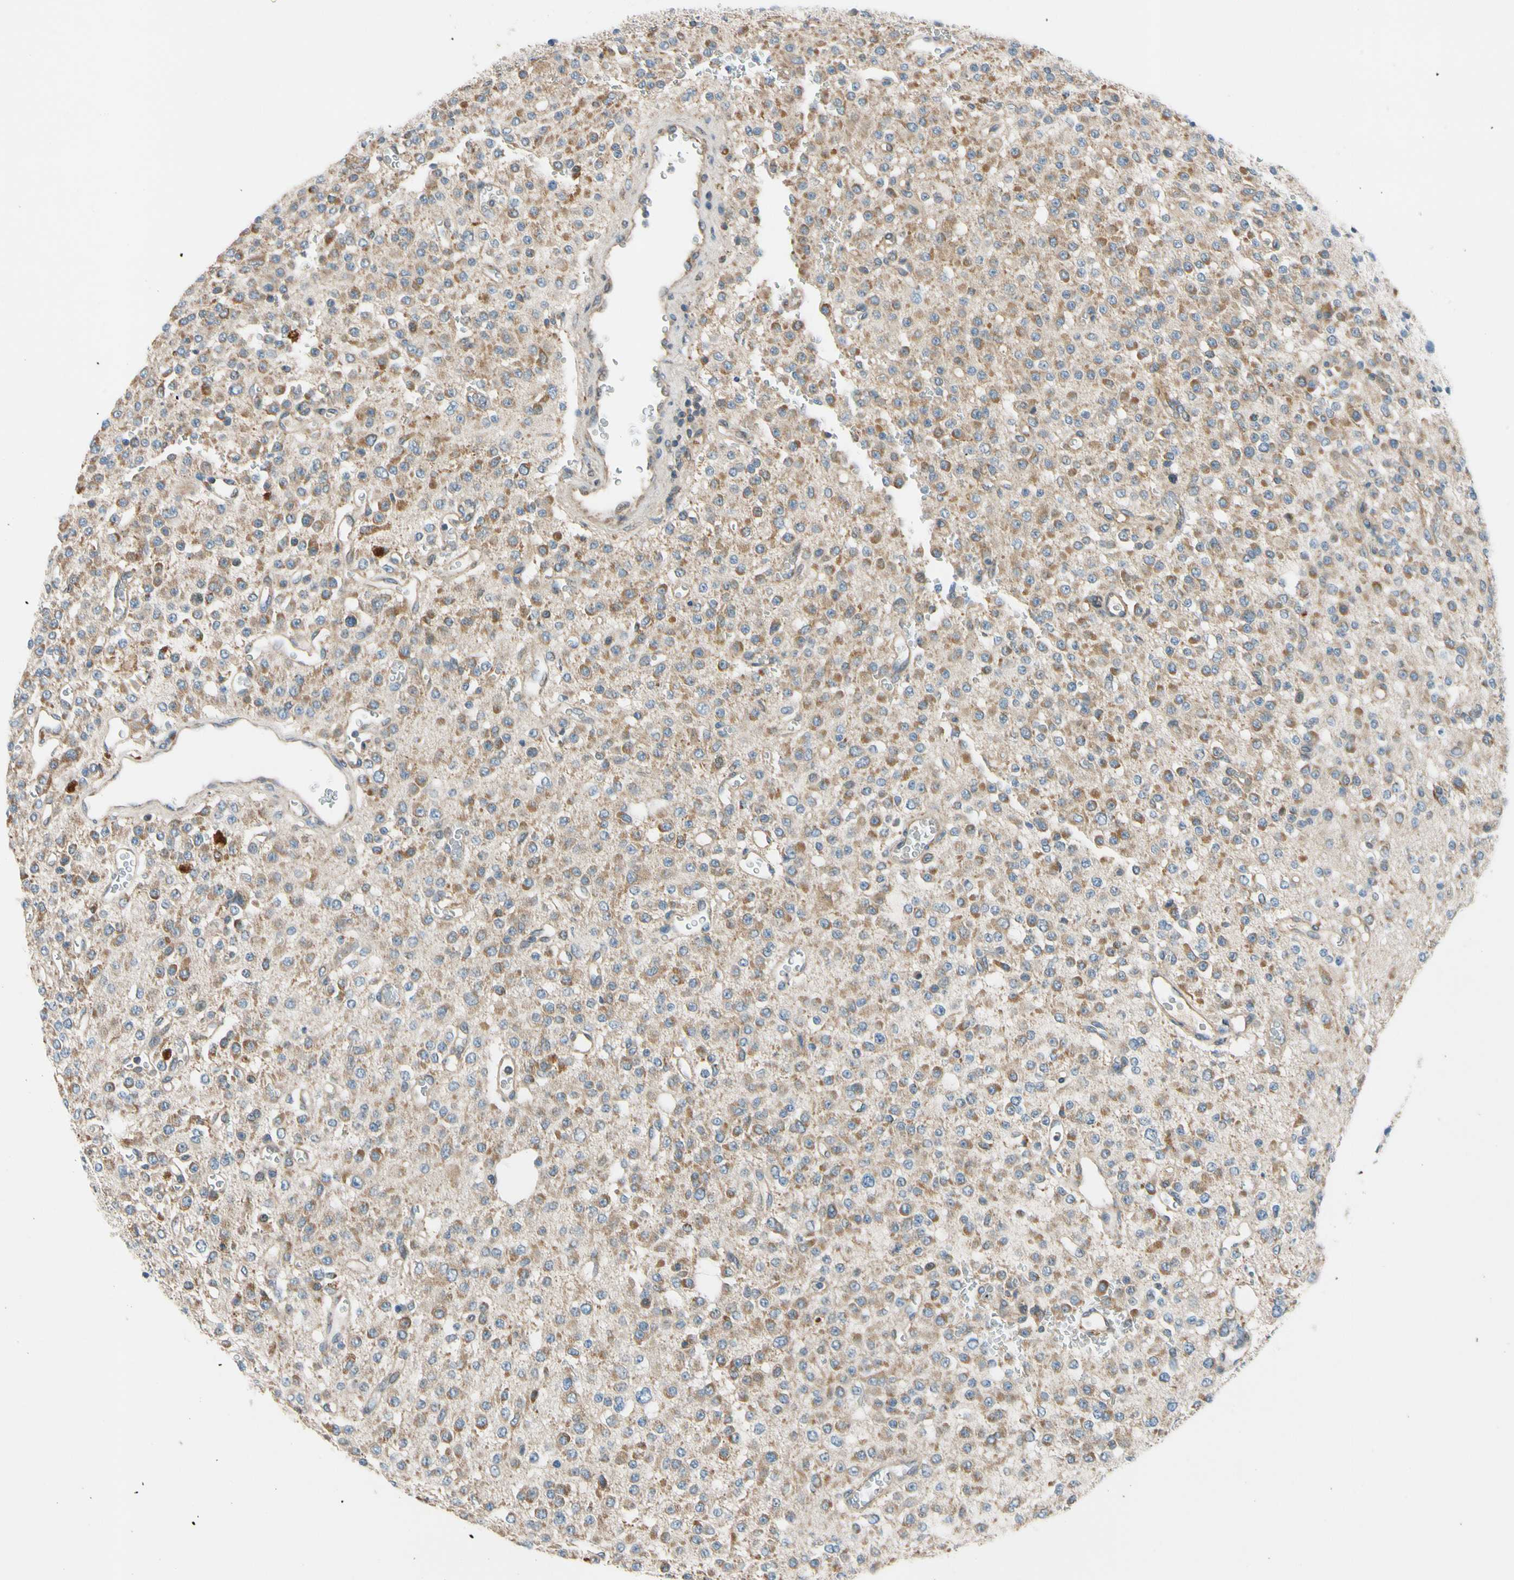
{"staining": {"intensity": "moderate", "quantity": "25%-75%", "location": "cytoplasmic/membranous"}, "tissue": "glioma", "cell_type": "Tumor cells", "image_type": "cancer", "snomed": [{"axis": "morphology", "description": "Glioma, malignant, Low grade"}, {"axis": "topography", "description": "Brain"}], "caption": "A medium amount of moderate cytoplasmic/membranous staining is appreciated in approximately 25%-75% of tumor cells in glioma tissue.", "gene": "MST1R", "patient": {"sex": "male", "age": 38}}